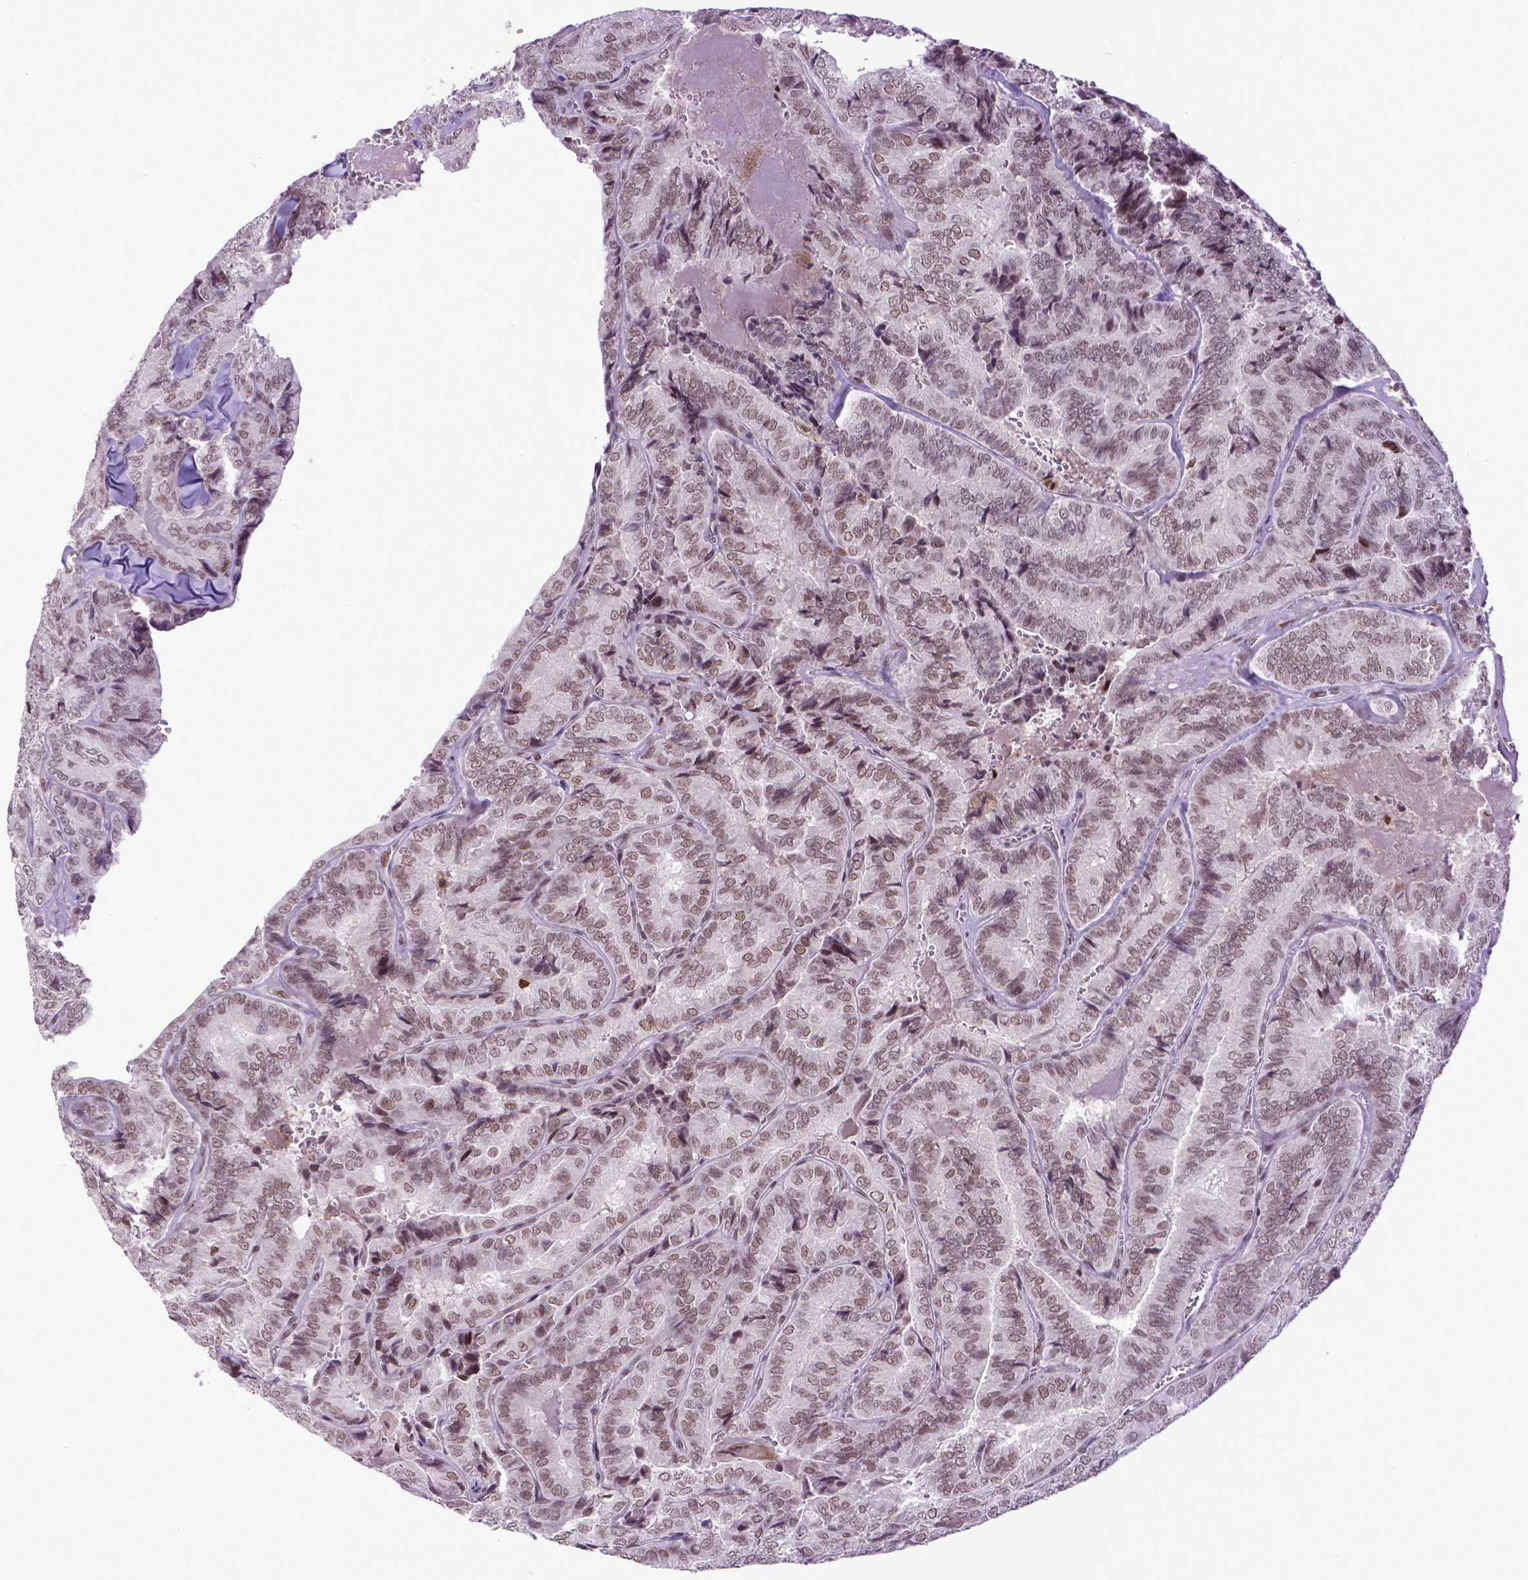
{"staining": {"intensity": "weak", "quantity": ">75%", "location": "nuclear"}, "tissue": "thyroid cancer", "cell_type": "Tumor cells", "image_type": "cancer", "snomed": [{"axis": "morphology", "description": "Papillary adenocarcinoma, NOS"}, {"axis": "topography", "description": "Thyroid gland"}], "caption": "Thyroid cancer (papillary adenocarcinoma) stained with a protein marker demonstrates weak staining in tumor cells.", "gene": "RCC2", "patient": {"sex": "female", "age": 75}}